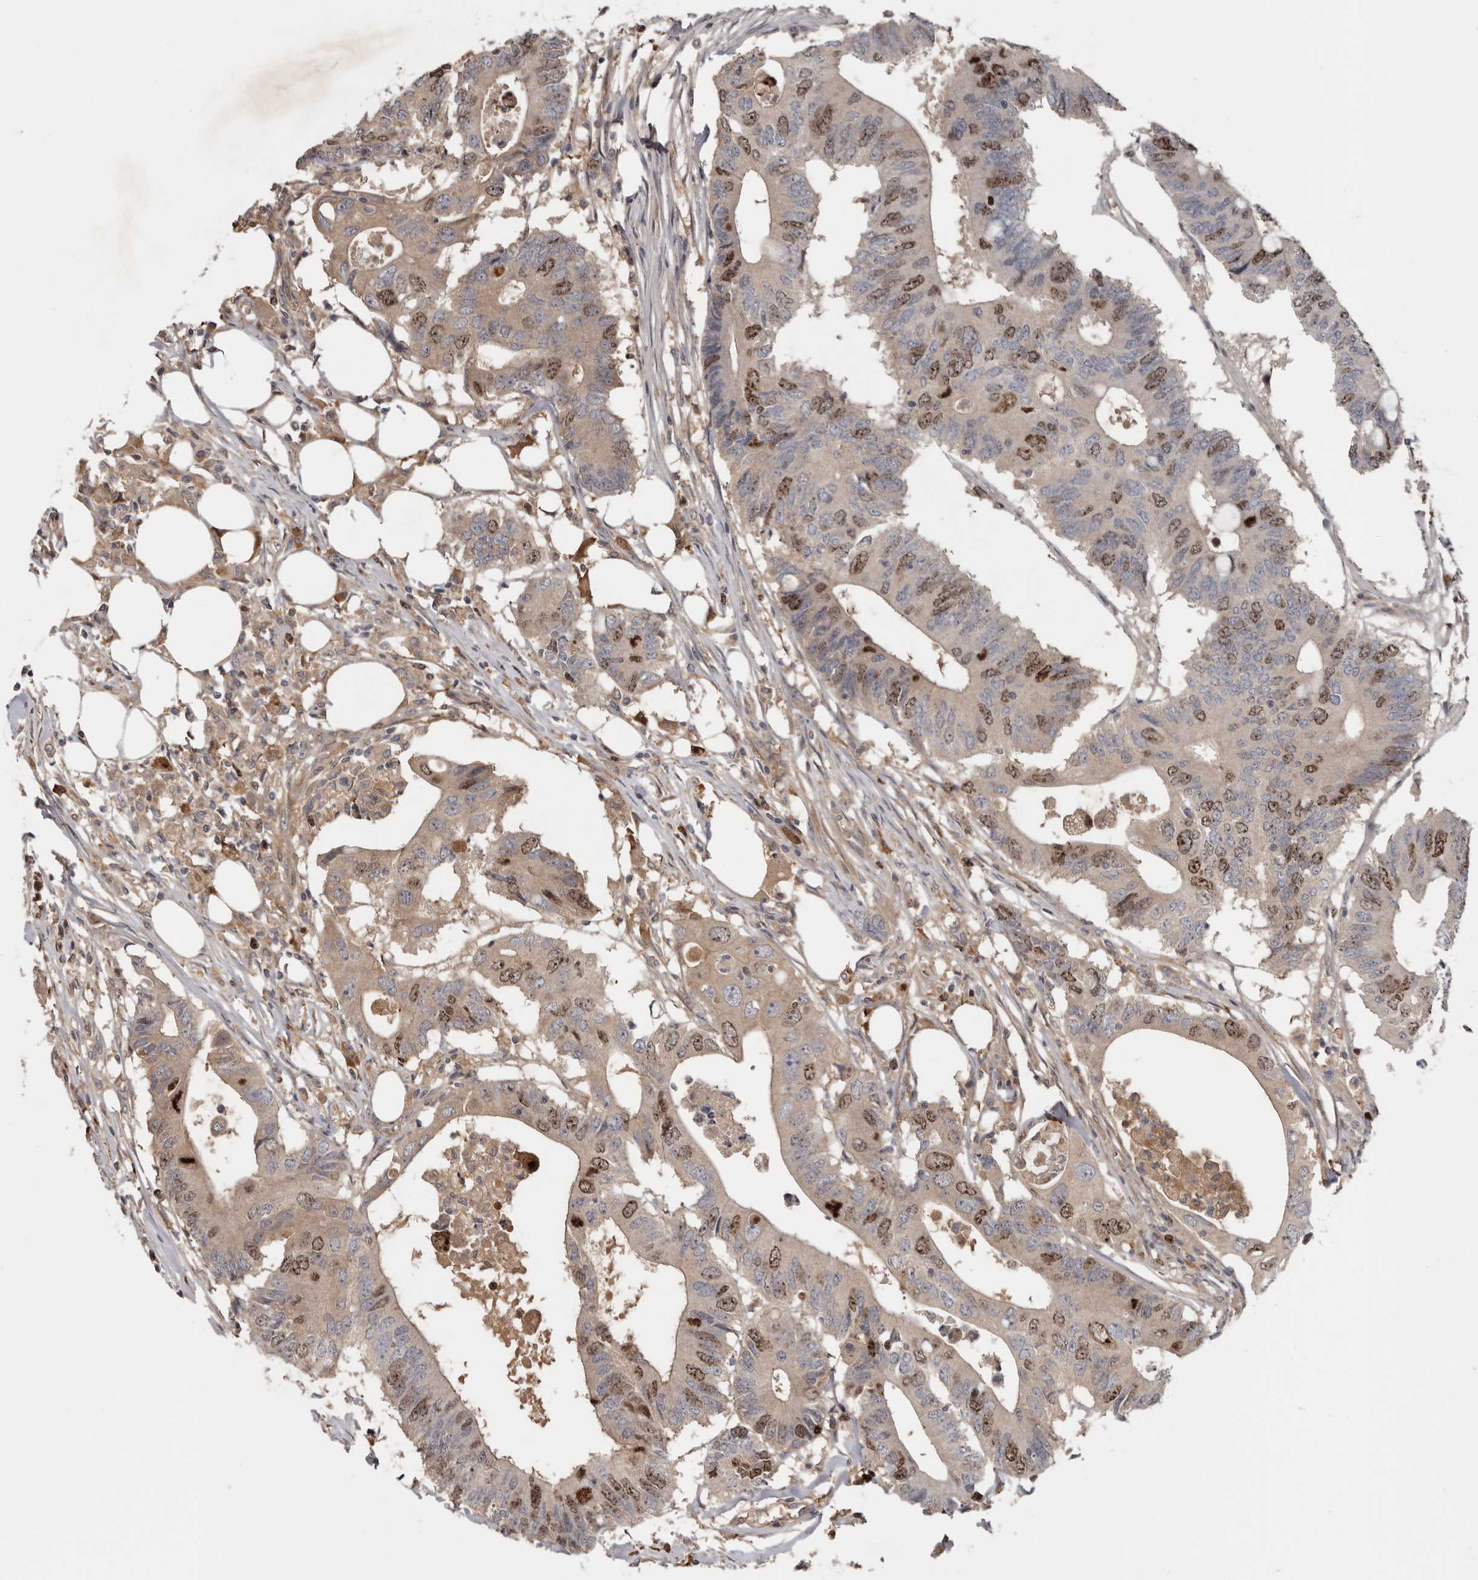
{"staining": {"intensity": "moderate", "quantity": "25%-75%", "location": "nuclear"}, "tissue": "colorectal cancer", "cell_type": "Tumor cells", "image_type": "cancer", "snomed": [{"axis": "morphology", "description": "Adenocarcinoma, NOS"}, {"axis": "topography", "description": "Colon"}], "caption": "About 25%-75% of tumor cells in colorectal cancer (adenocarcinoma) reveal moderate nuclear protein expression as visualized by brown immunohistochemical staining.", "gene": "CDCA8", "patient": {"sex": "male", "age": 71}}